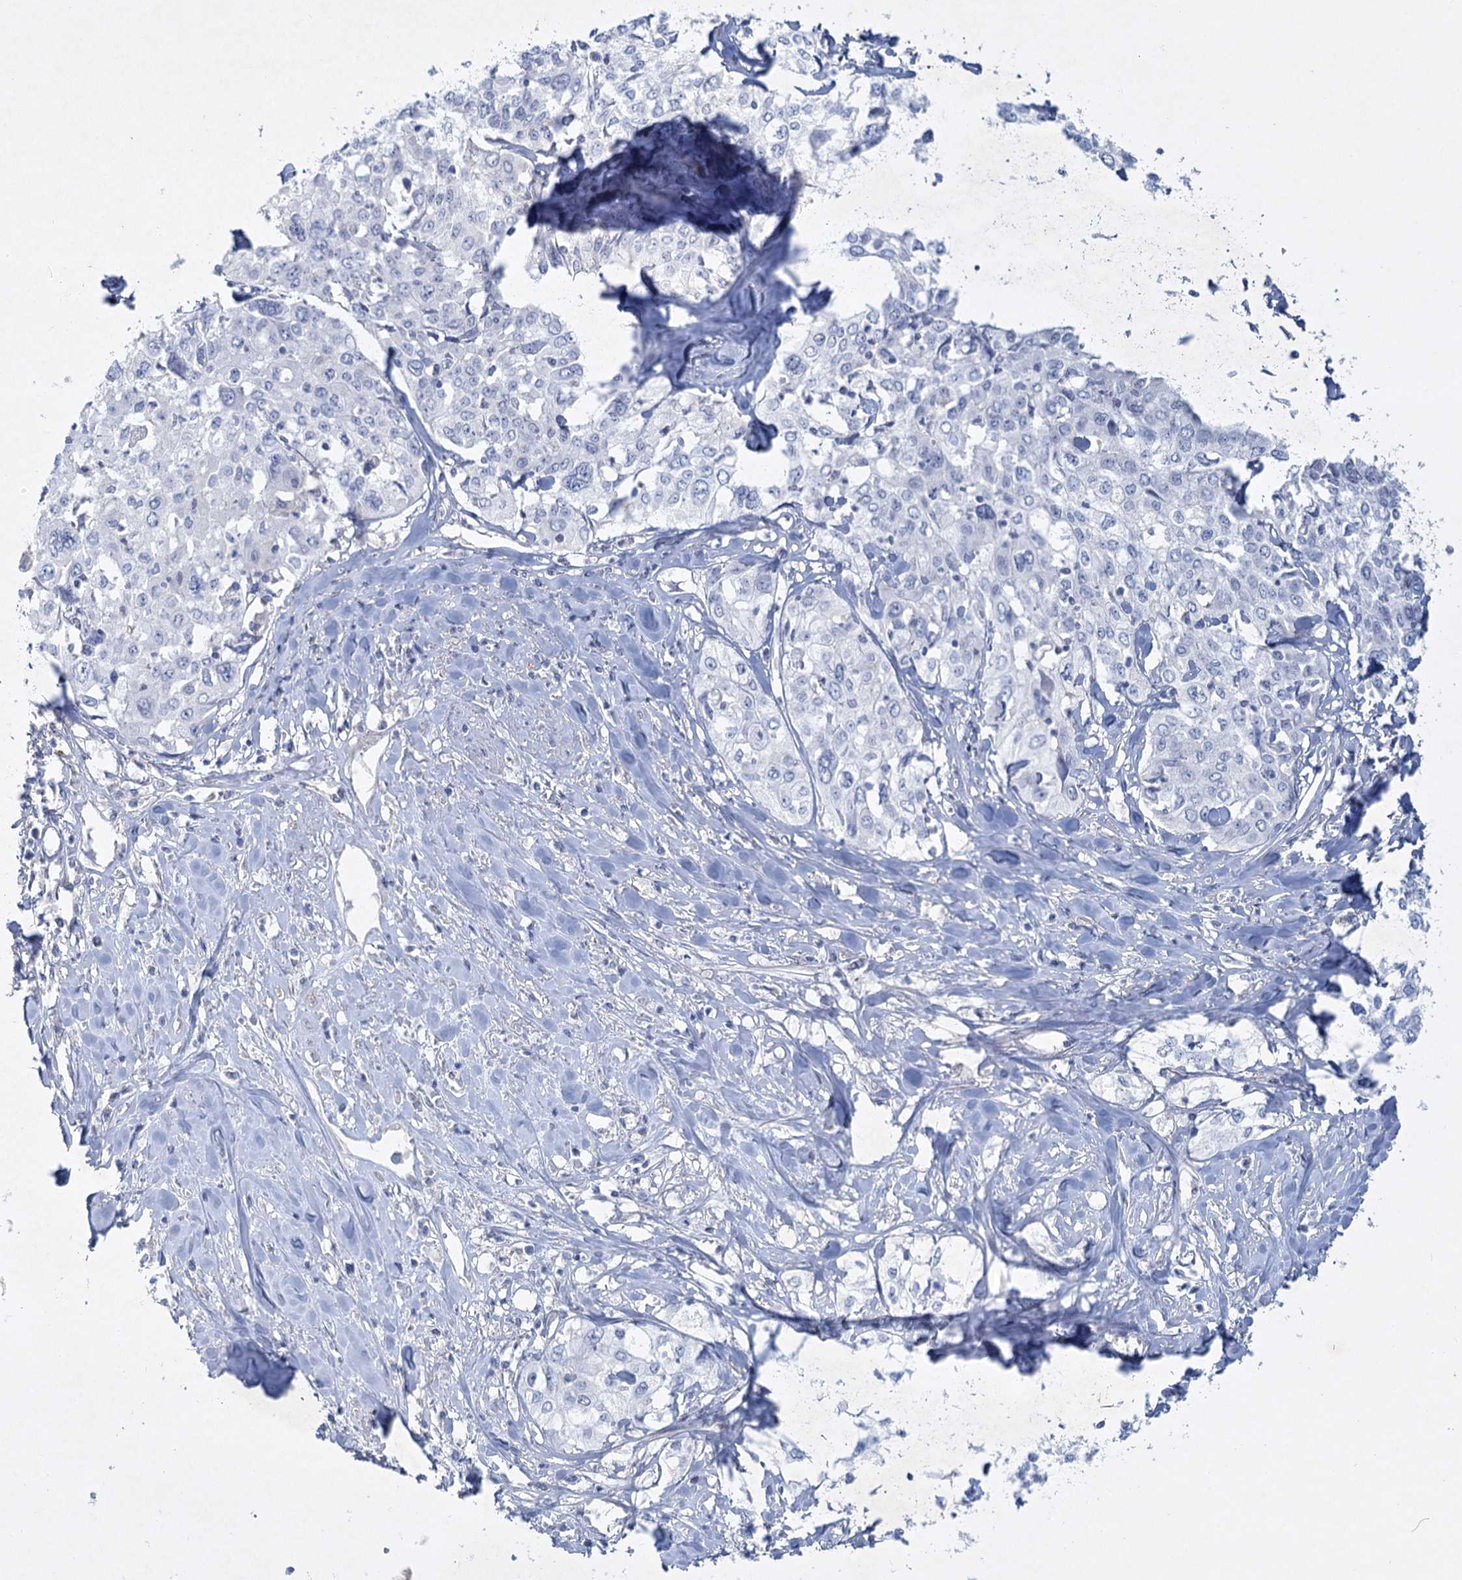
{"staining": {"intensity": "negative", "quantity": "none", "location": "none"}, "tissue": "cervical cancer", "cell_type": "Tumor cells", "image_type": "cancer", "snomed": [{"axis": "morphology", "description": "Squamous cell carcinoma, NOS"}, {"axis": "topography", "description": "Cervix"}], "caption": "Squamous cell carcinoma (cervical) was stained to show a protein in brown. There is no significant staining in tumor cells.", "gene": "AAMDC", "patient": {"sex": "female", "age": 31}}